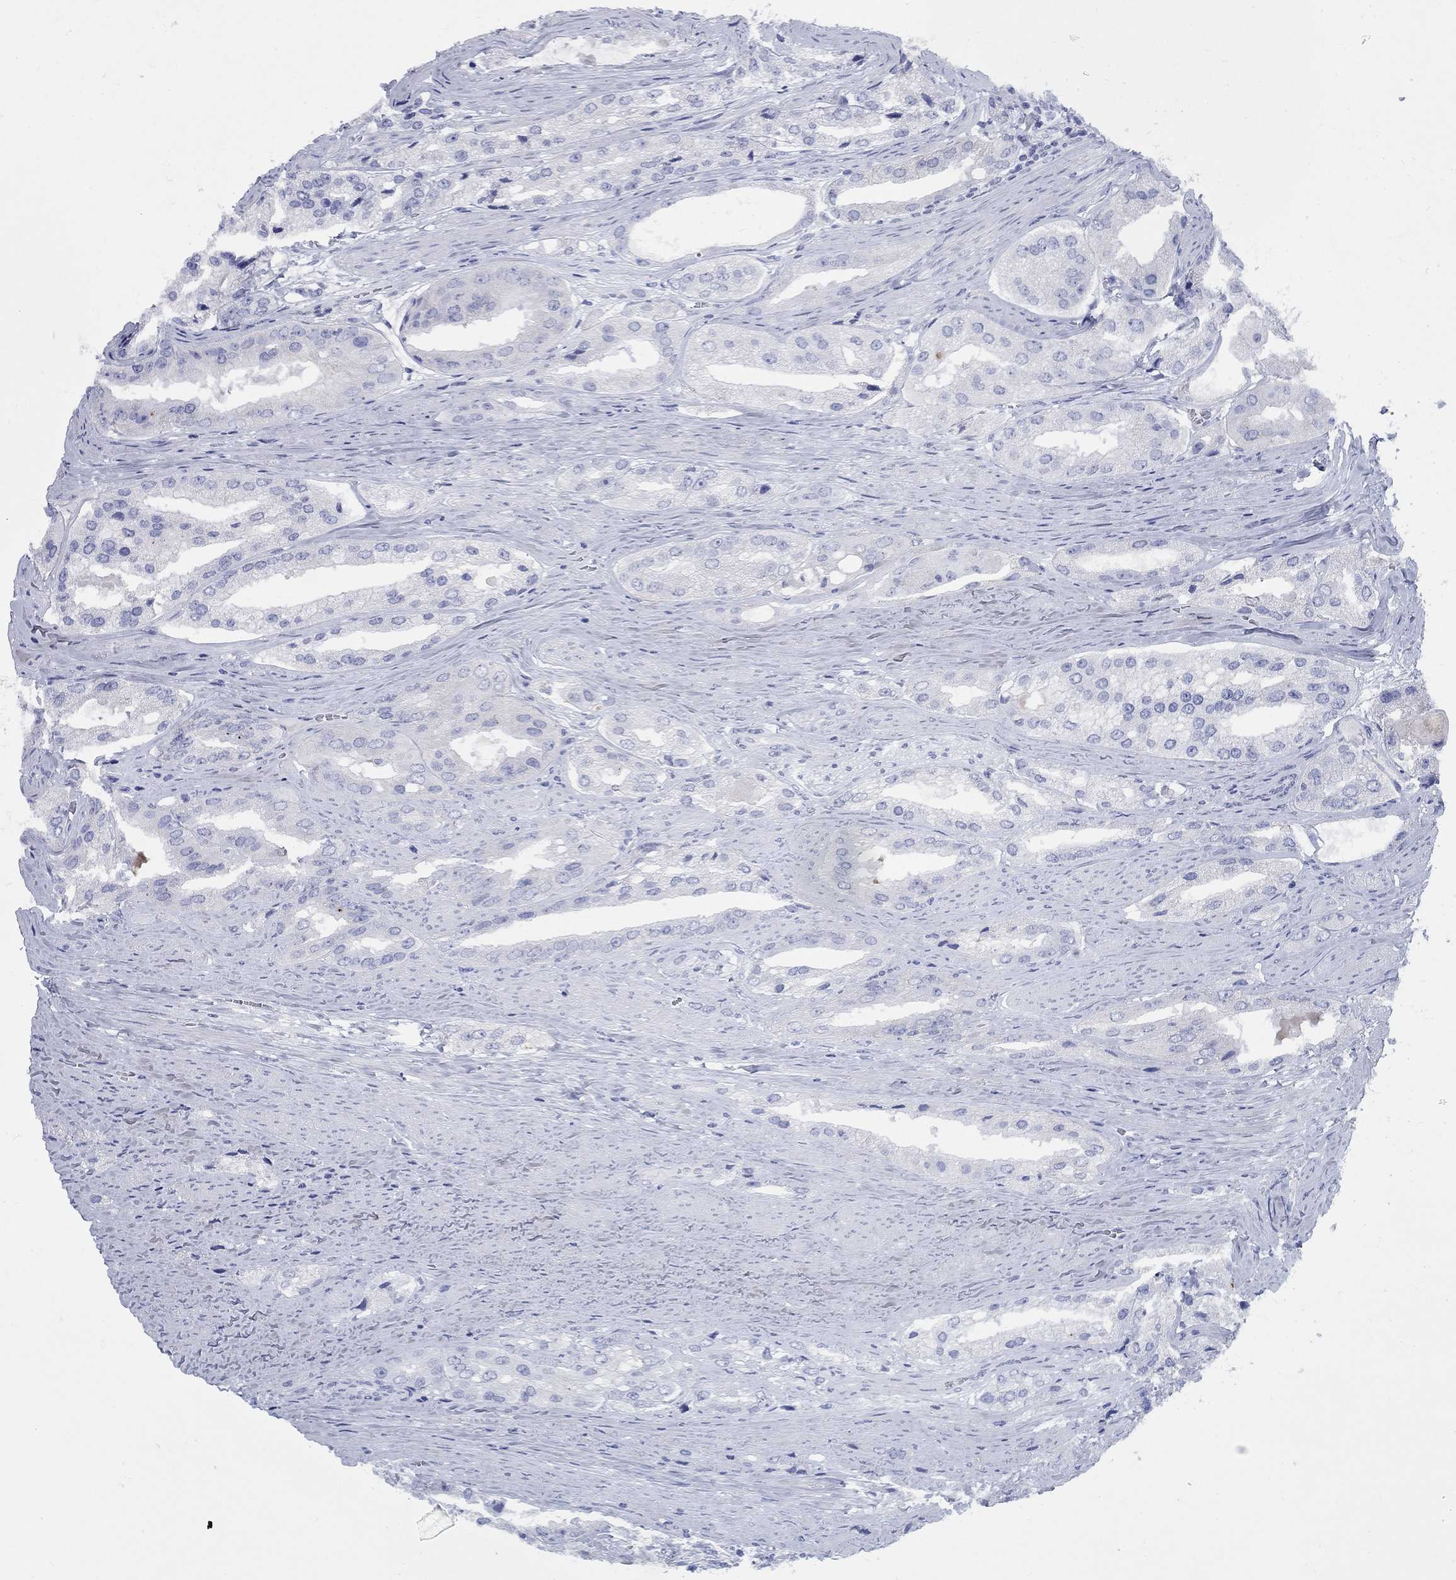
{"staining": {"intensity": "negative", "quantity": "none", "location": "none"}, "tissue": "prostate cancer", "cell_type": "Tumor cells", "image_type": "cancer", "snomed": [{"axis": "morphology", "description": "Adenocarcinoma, Low grade"}, {"axis": "topography", "description": "Prostate"}], "caption": "Protein analysis of prostate cancer reveals no significant positivity in tumor cells. (Stains: DAB (3,3'-diaminobenzidine) IHC with hematoxylin counter stain, Microscopy: brightfield microscopy at high magnification).", "gene": "CCNA1", "patient": {"sex": "male", "age": 69}}